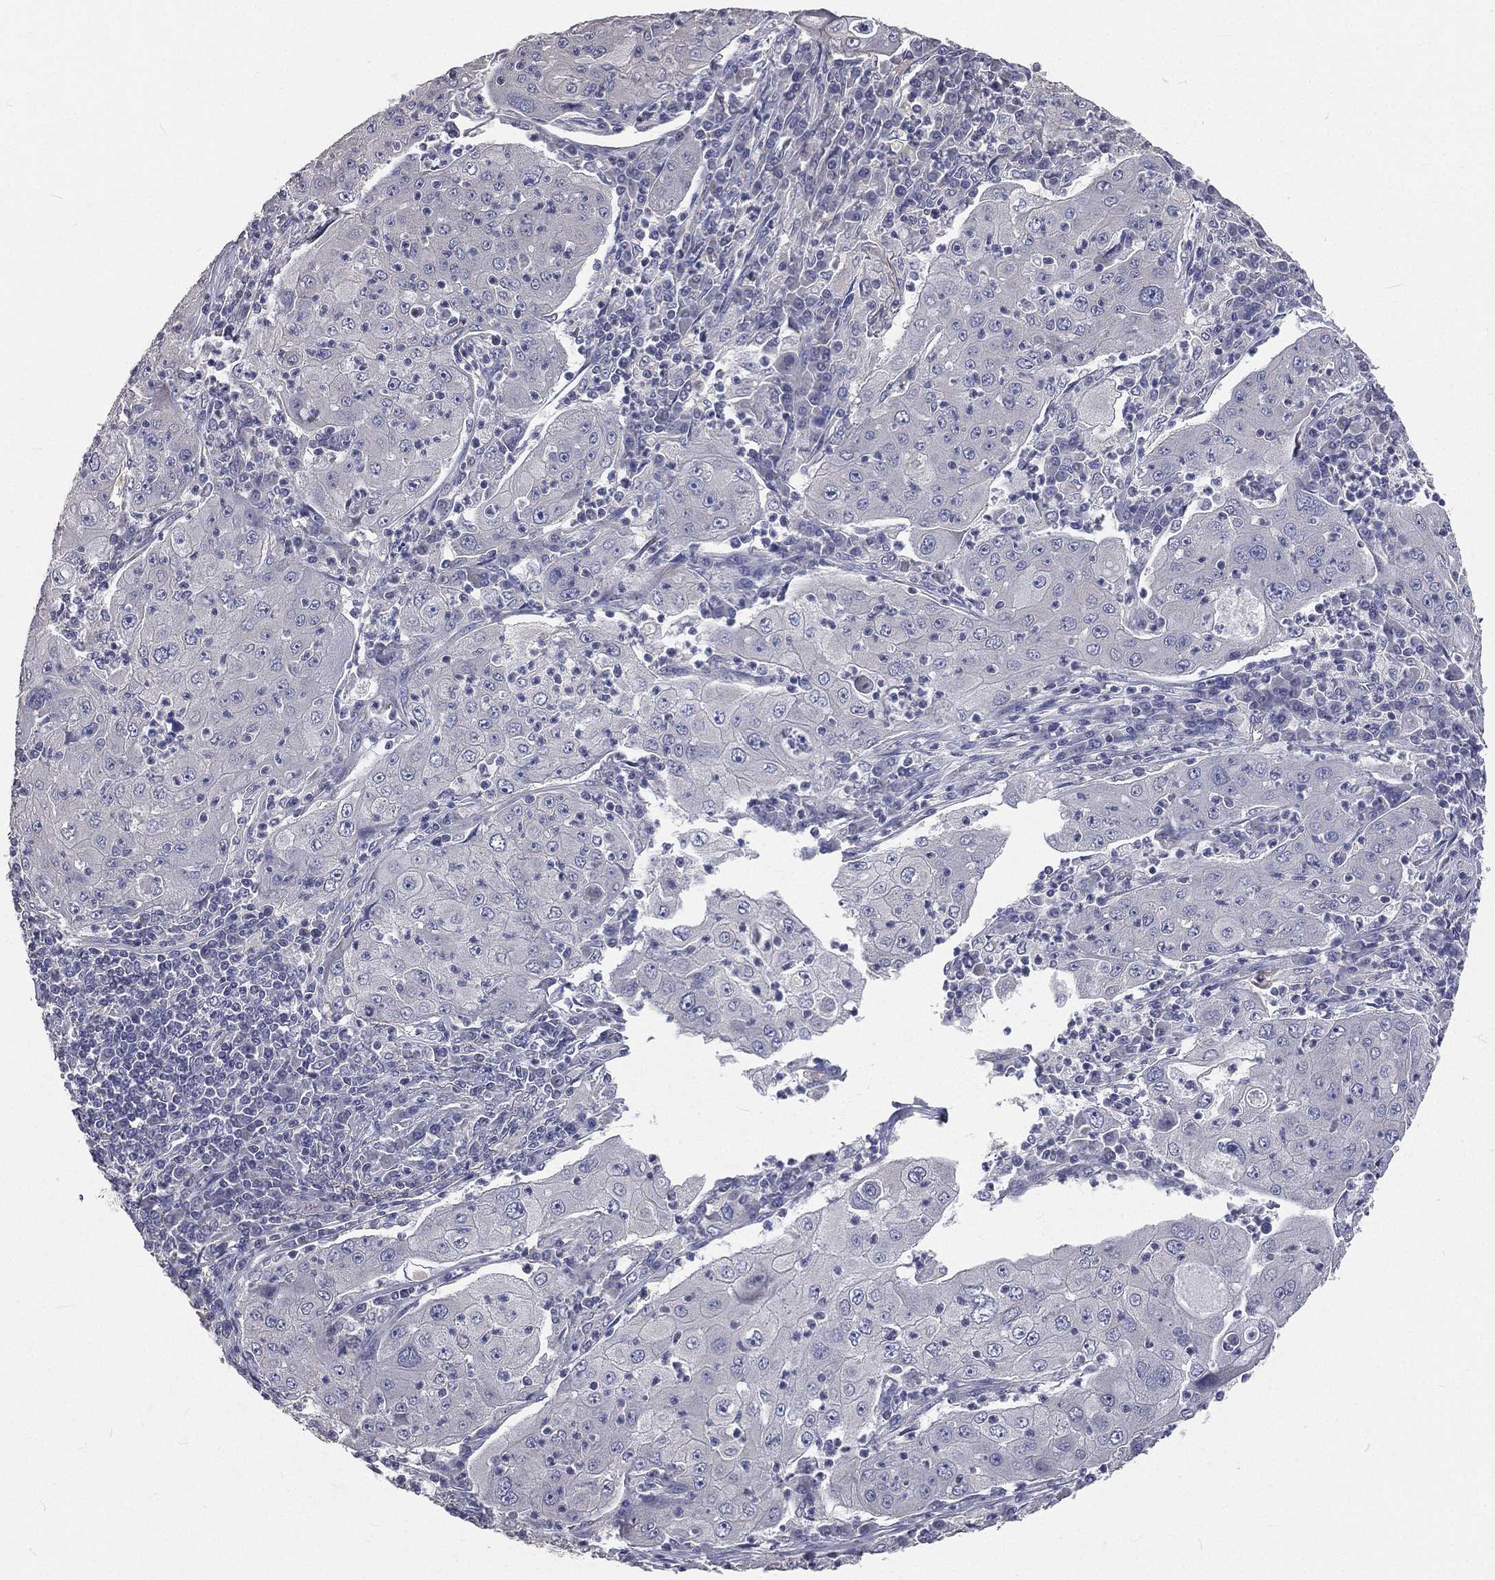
{"staining": {"intensity": "negative", "quantity": "none", "location": "none"}, "tissue": "lung cancer", "cell_type": "Tumor cells", "image_type": "cancer", "snomed": [{"axis": "morphology", "description": "Squamous cell carcinoma, NOS"}, {"axis": "topography", "description": "Lung"}], "caption": "Tumor cells show no significant protein staining in lung cancer.", "gene": "CROCC", "patient": {"sex": "female", "age": 59}}